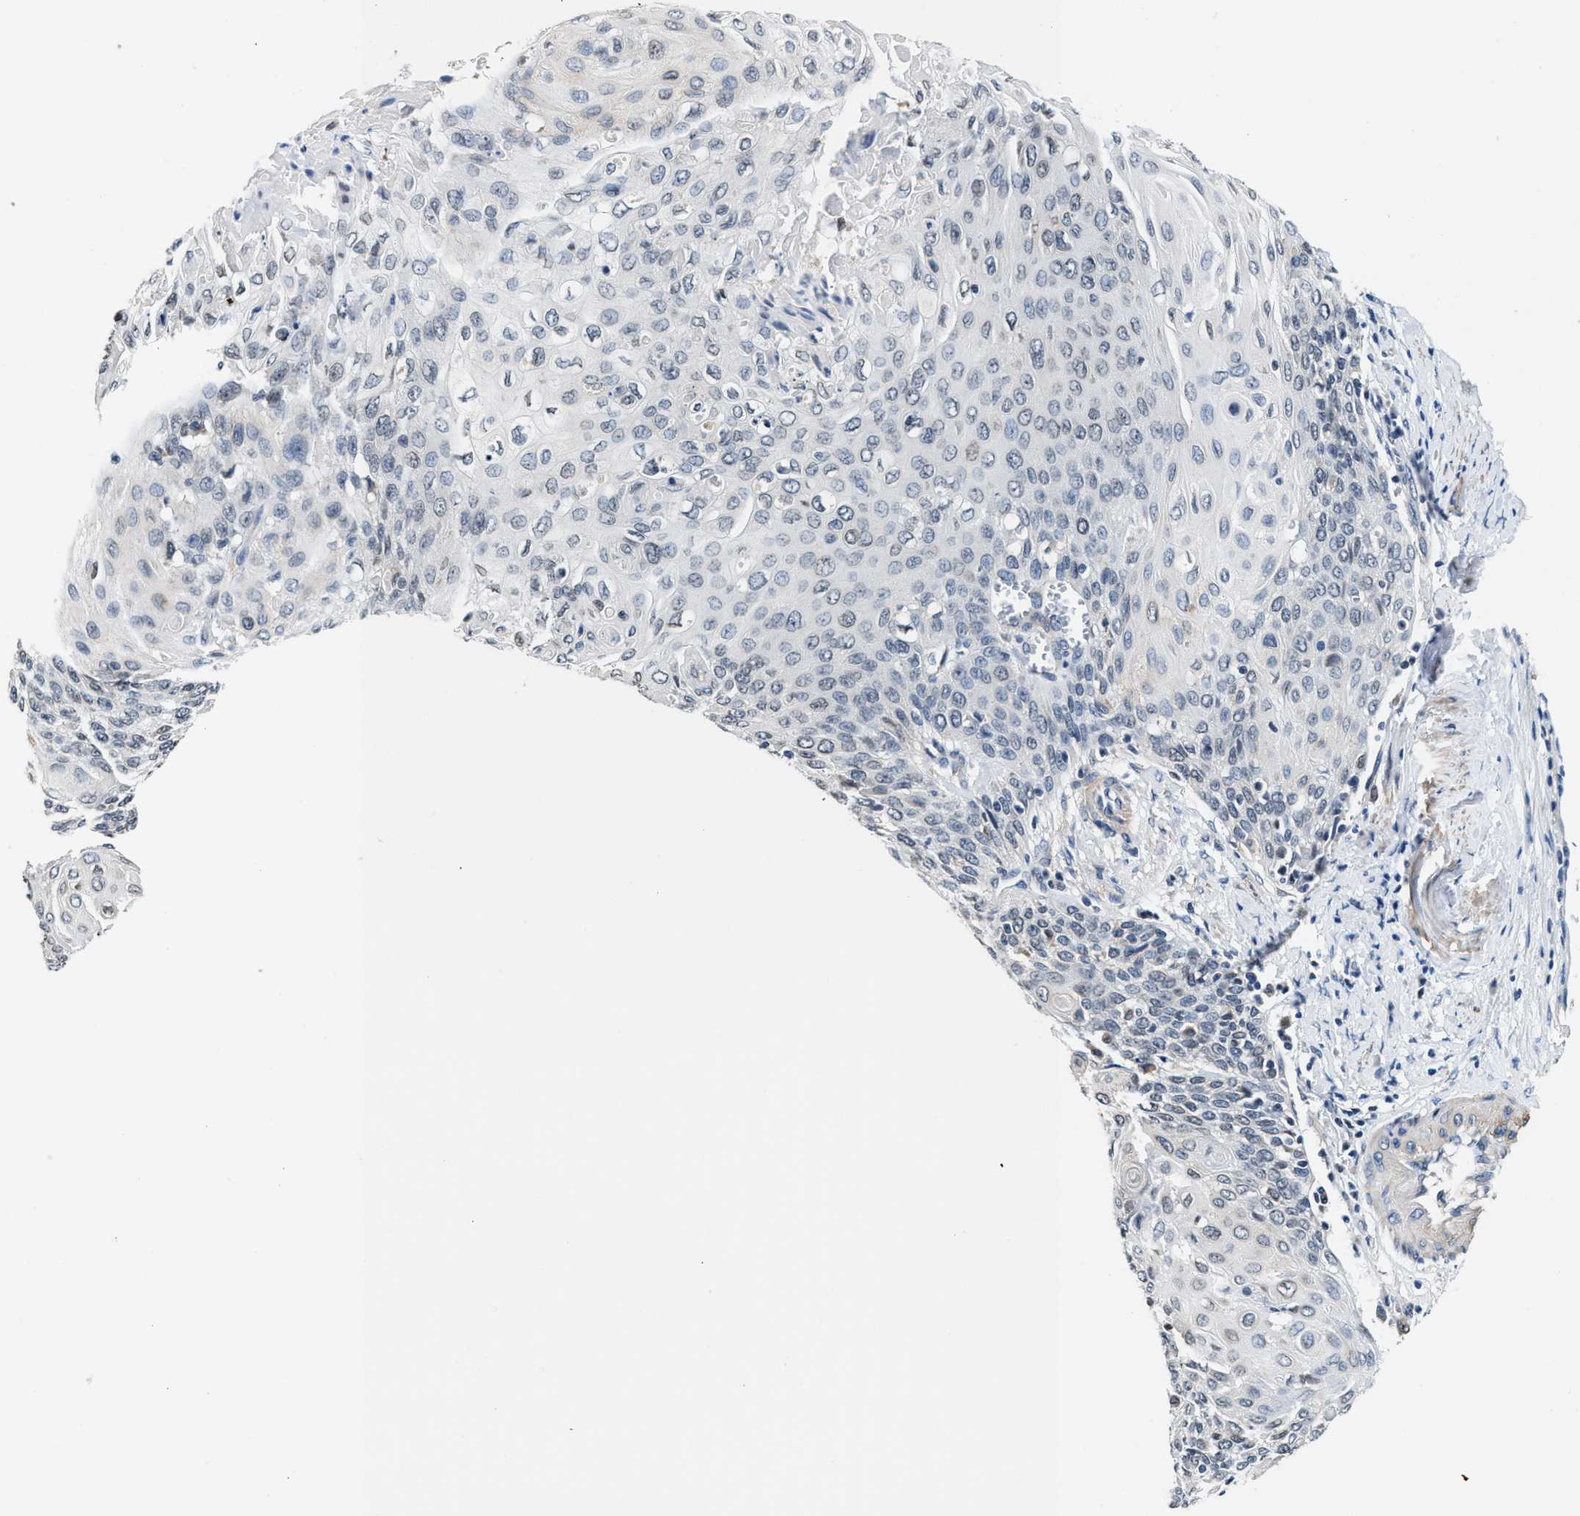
{"staining": {"intensity": "negative", "quantity": "none", "location": "none"}, "tissue": "cervical cancer", "cell_type": "Tumor cells", "image_type": "cancer", "snomed": [{"axis": "morphology", "description": "Squamous cell carcinoma, NOS"}, {"axis": "topography", "description": "Cervix"}], "caption": "Tumor cells show no significant positivity in cervical squamous cell carcinoma.", "gene": "MYH3", "patient": {"sex": "female", "age": 39}}